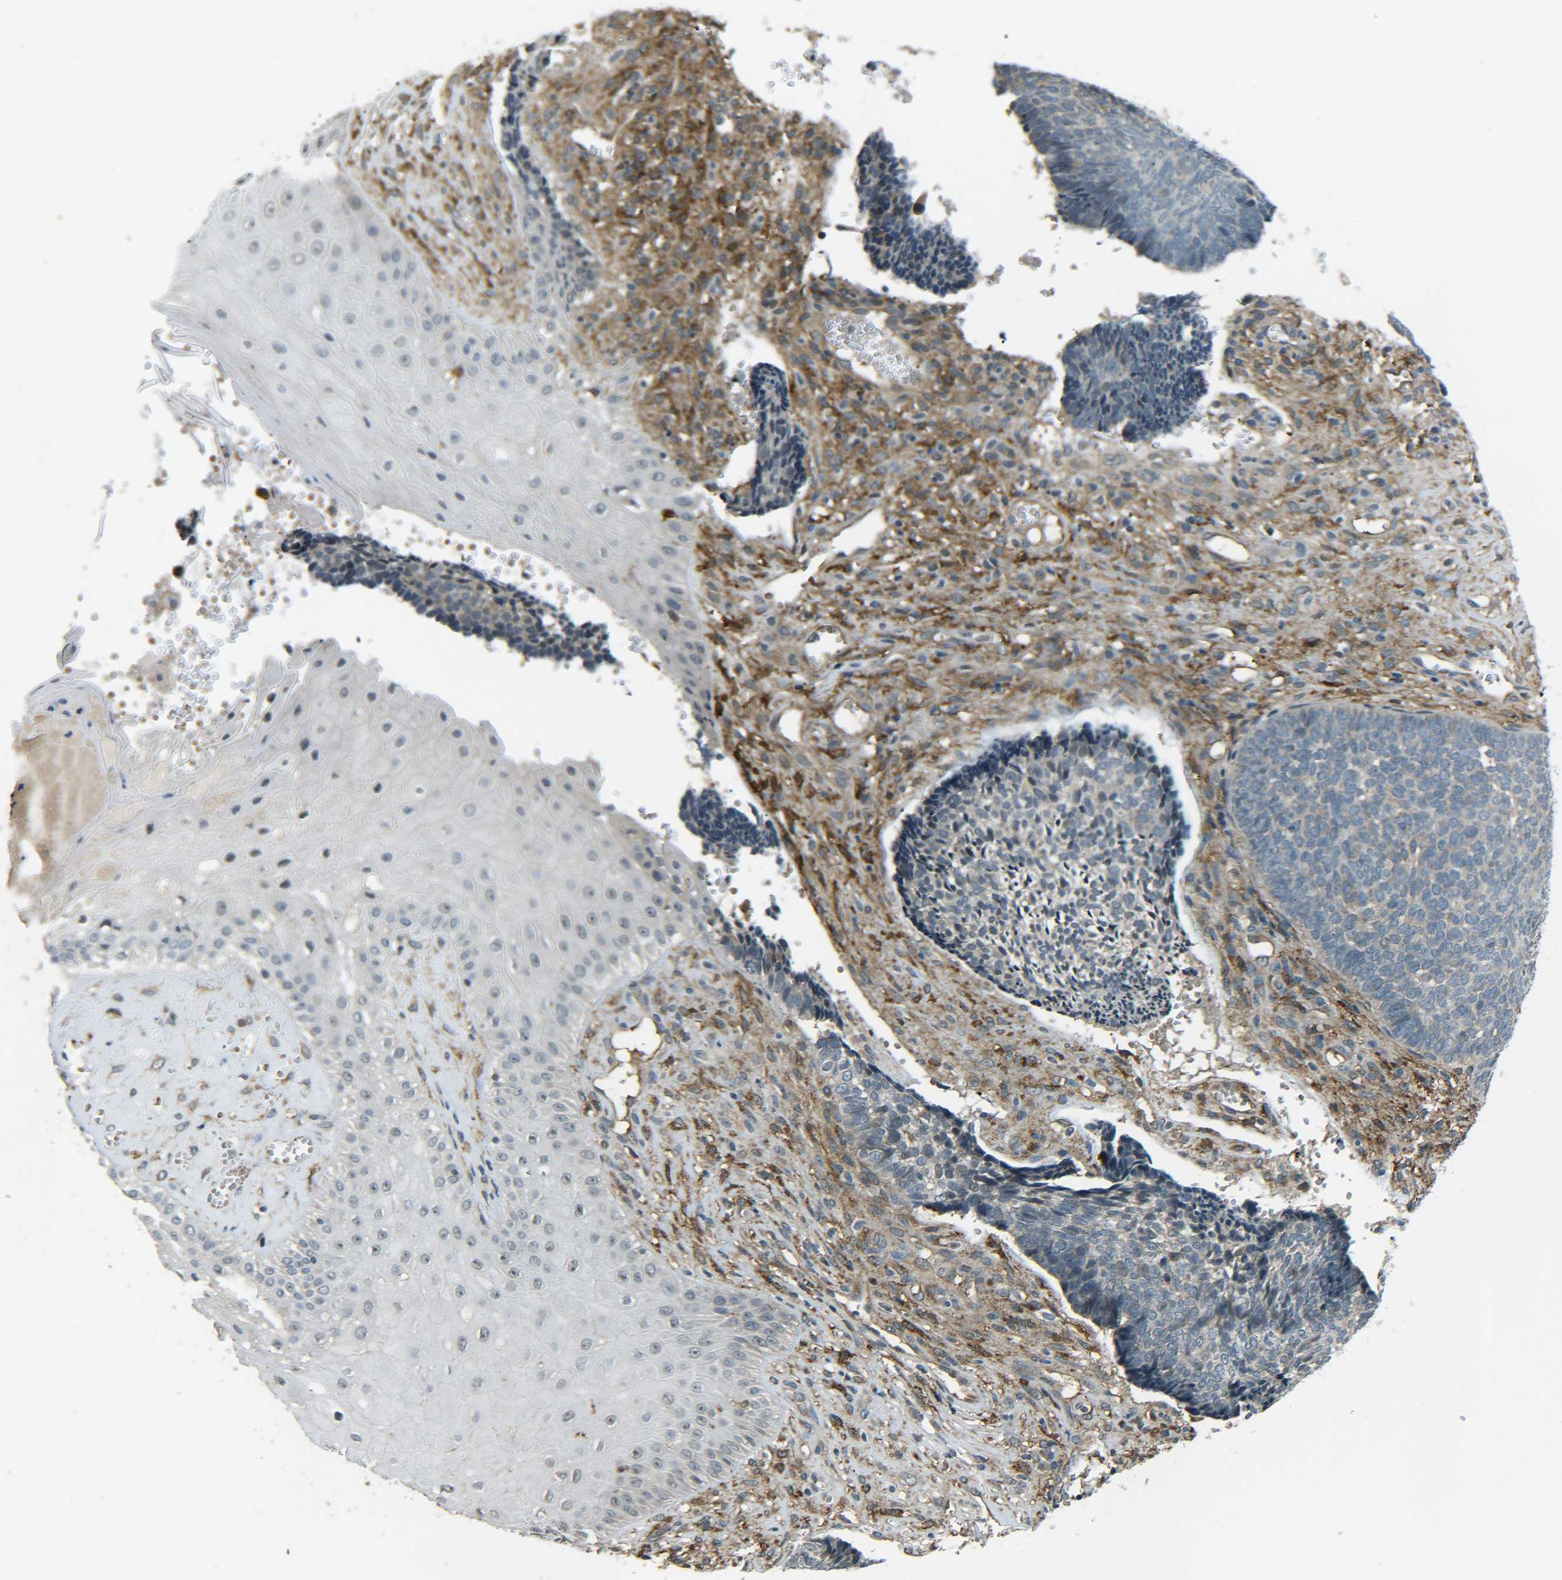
{"staining": {"intensity": "negative", "quantity": "none", "location": "none"}, "tissue": "skin cancer", "cell_type": "Tumor cells", "image_type": "cancer", "snomed": [{"axis": "morphology", "description": "Basal cell carcinoma"}, {"axis": "topography", "description": "Skin"}], "caption": "Immunohistochemistry histopathology image of neoplastic tissue: skin cancer stained with DAB shows no significant protein expression in tumor cells.", "gene": "DAB2", "patient": {"sex": "male", "age": 84}}